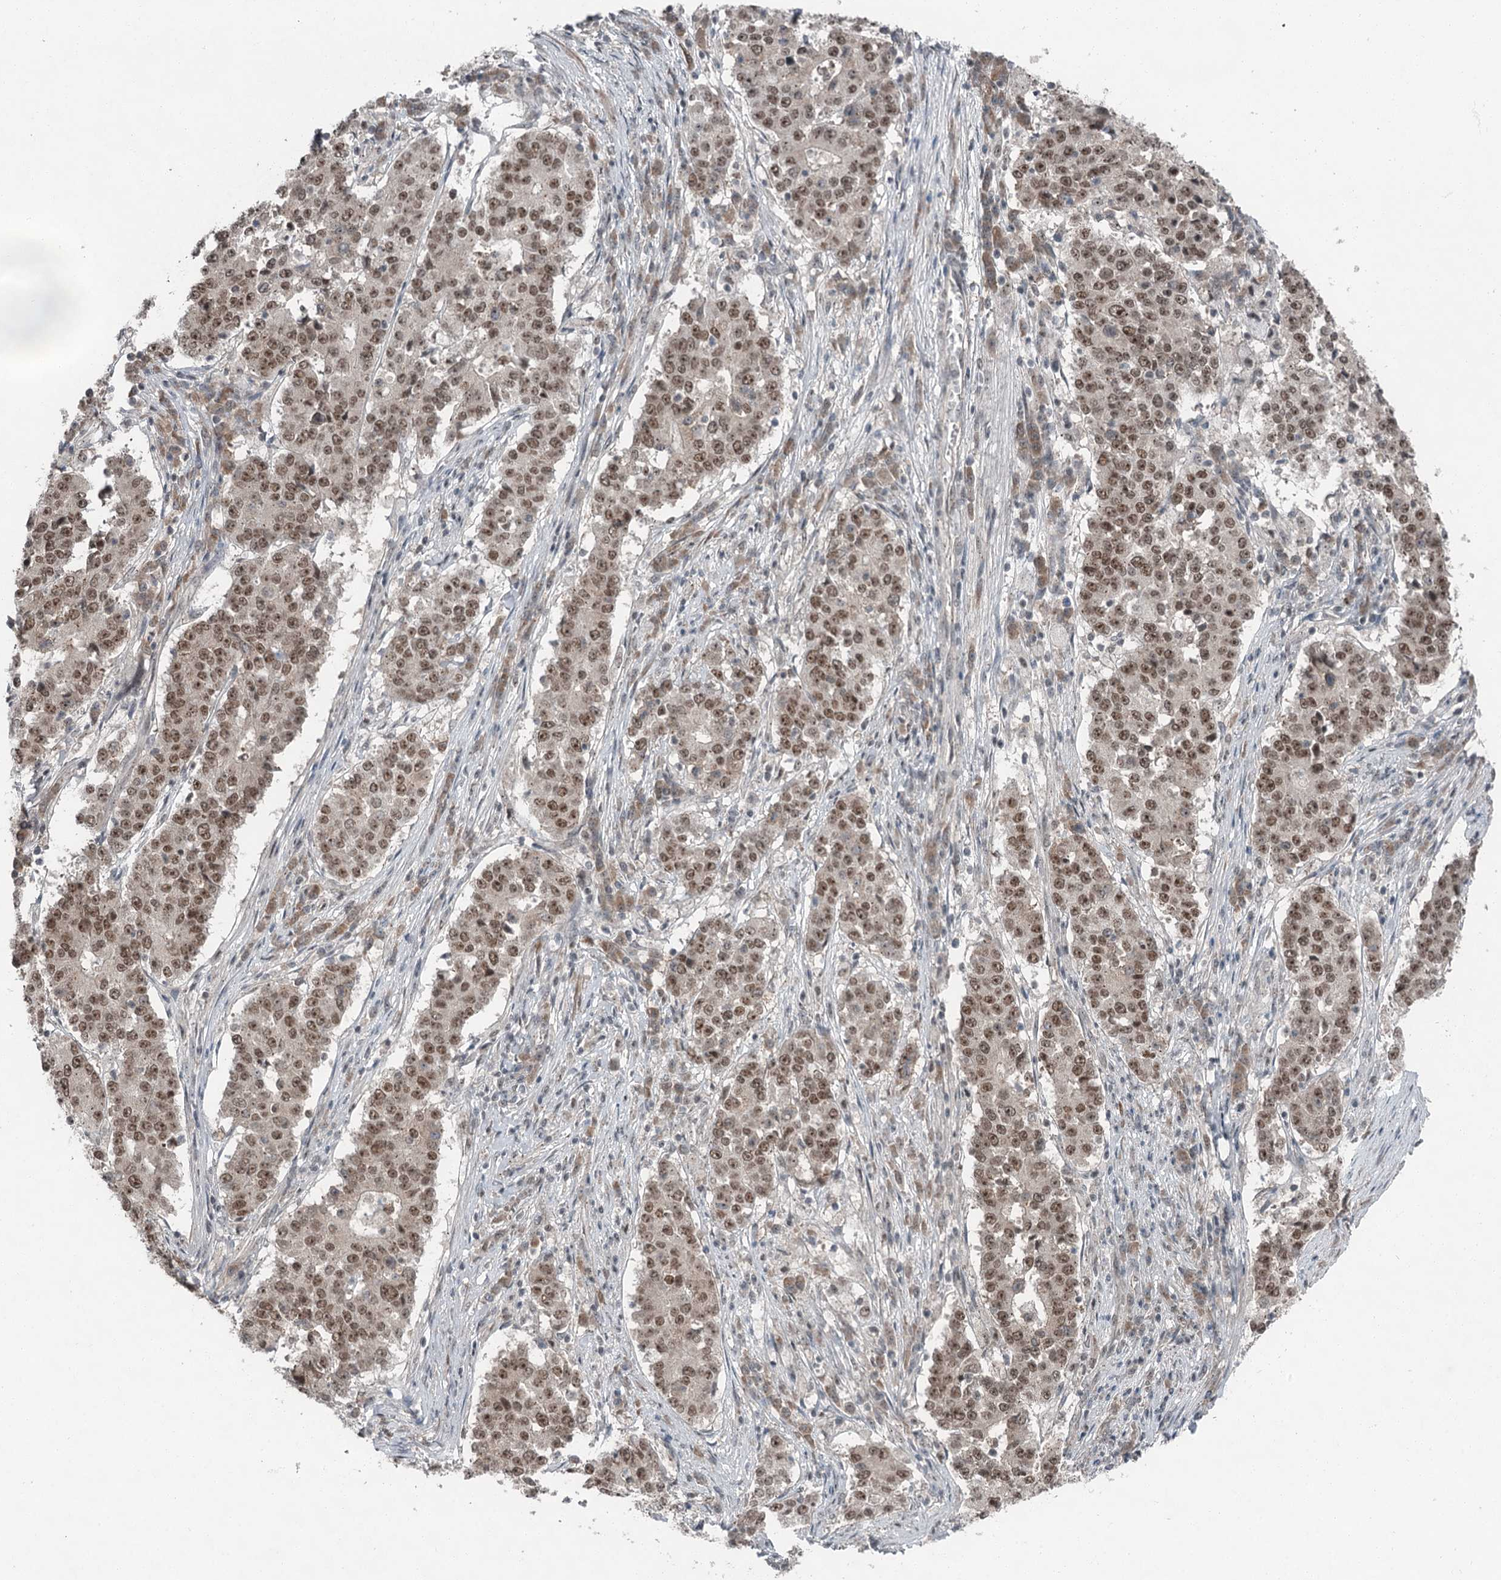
{"staining": {"intensity": "moderate", "quantity": ">75%", "location": "nuclear"}, "tissue": "stomach cancer", "cell_type": "Tumor cells", "image_type": "cancer", "snomed": [{"axis": "morphology", "description": "Adenocarcinoma, NOS"}, {"axis": "topography", "description": "Stomach"}], "caption": "Immunohistochemical staining of adenocarcinoma (stomach) shows medium levels of moderate nuclear positivity in approximately >75% of tumor cells.", "gene": "EXOSC1", "patient": {"sex": "male", "age": 59}}